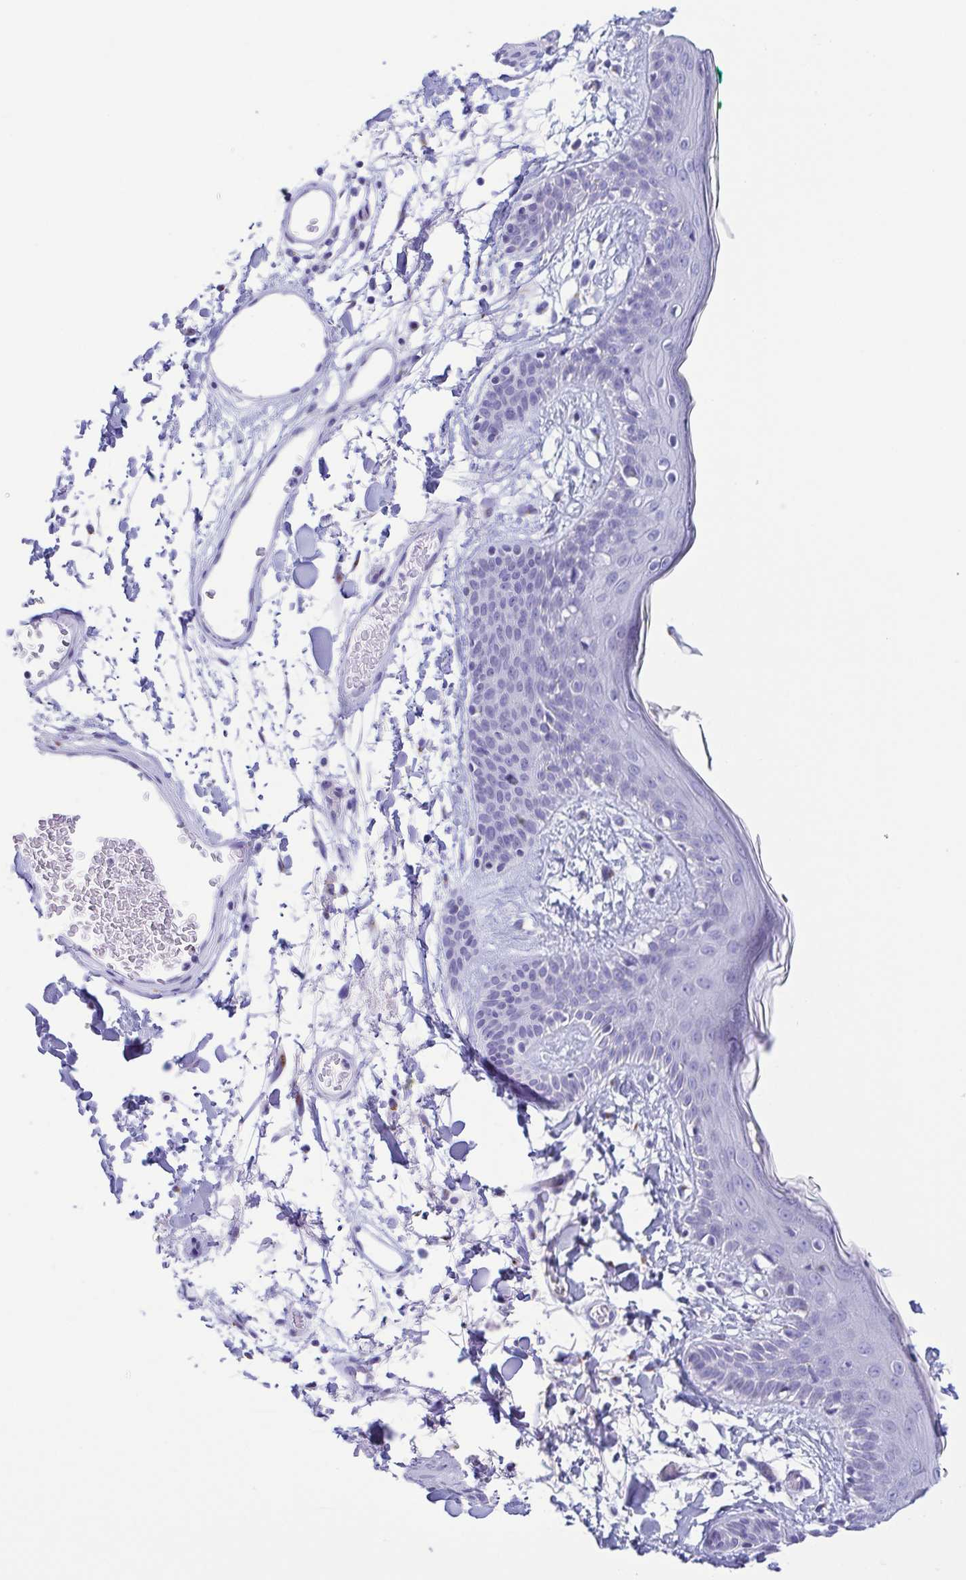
{"staining": {"intensity": "negative", "quantity": "none", "location": "none"}, "tissue": "skin", "cell_type": "Fibroblasts", "image_type": "normal", "snomed": [{"axis": "morphology", "description": "Normal tissue, NOS"}, {"axis": "topography", "description": "Skin"}], "caption": "Image shows no significant protein staining in fibroblasts of normal skin.", "gene": "SULT1B1", "patient": {"sex": "male", "age": 79}}